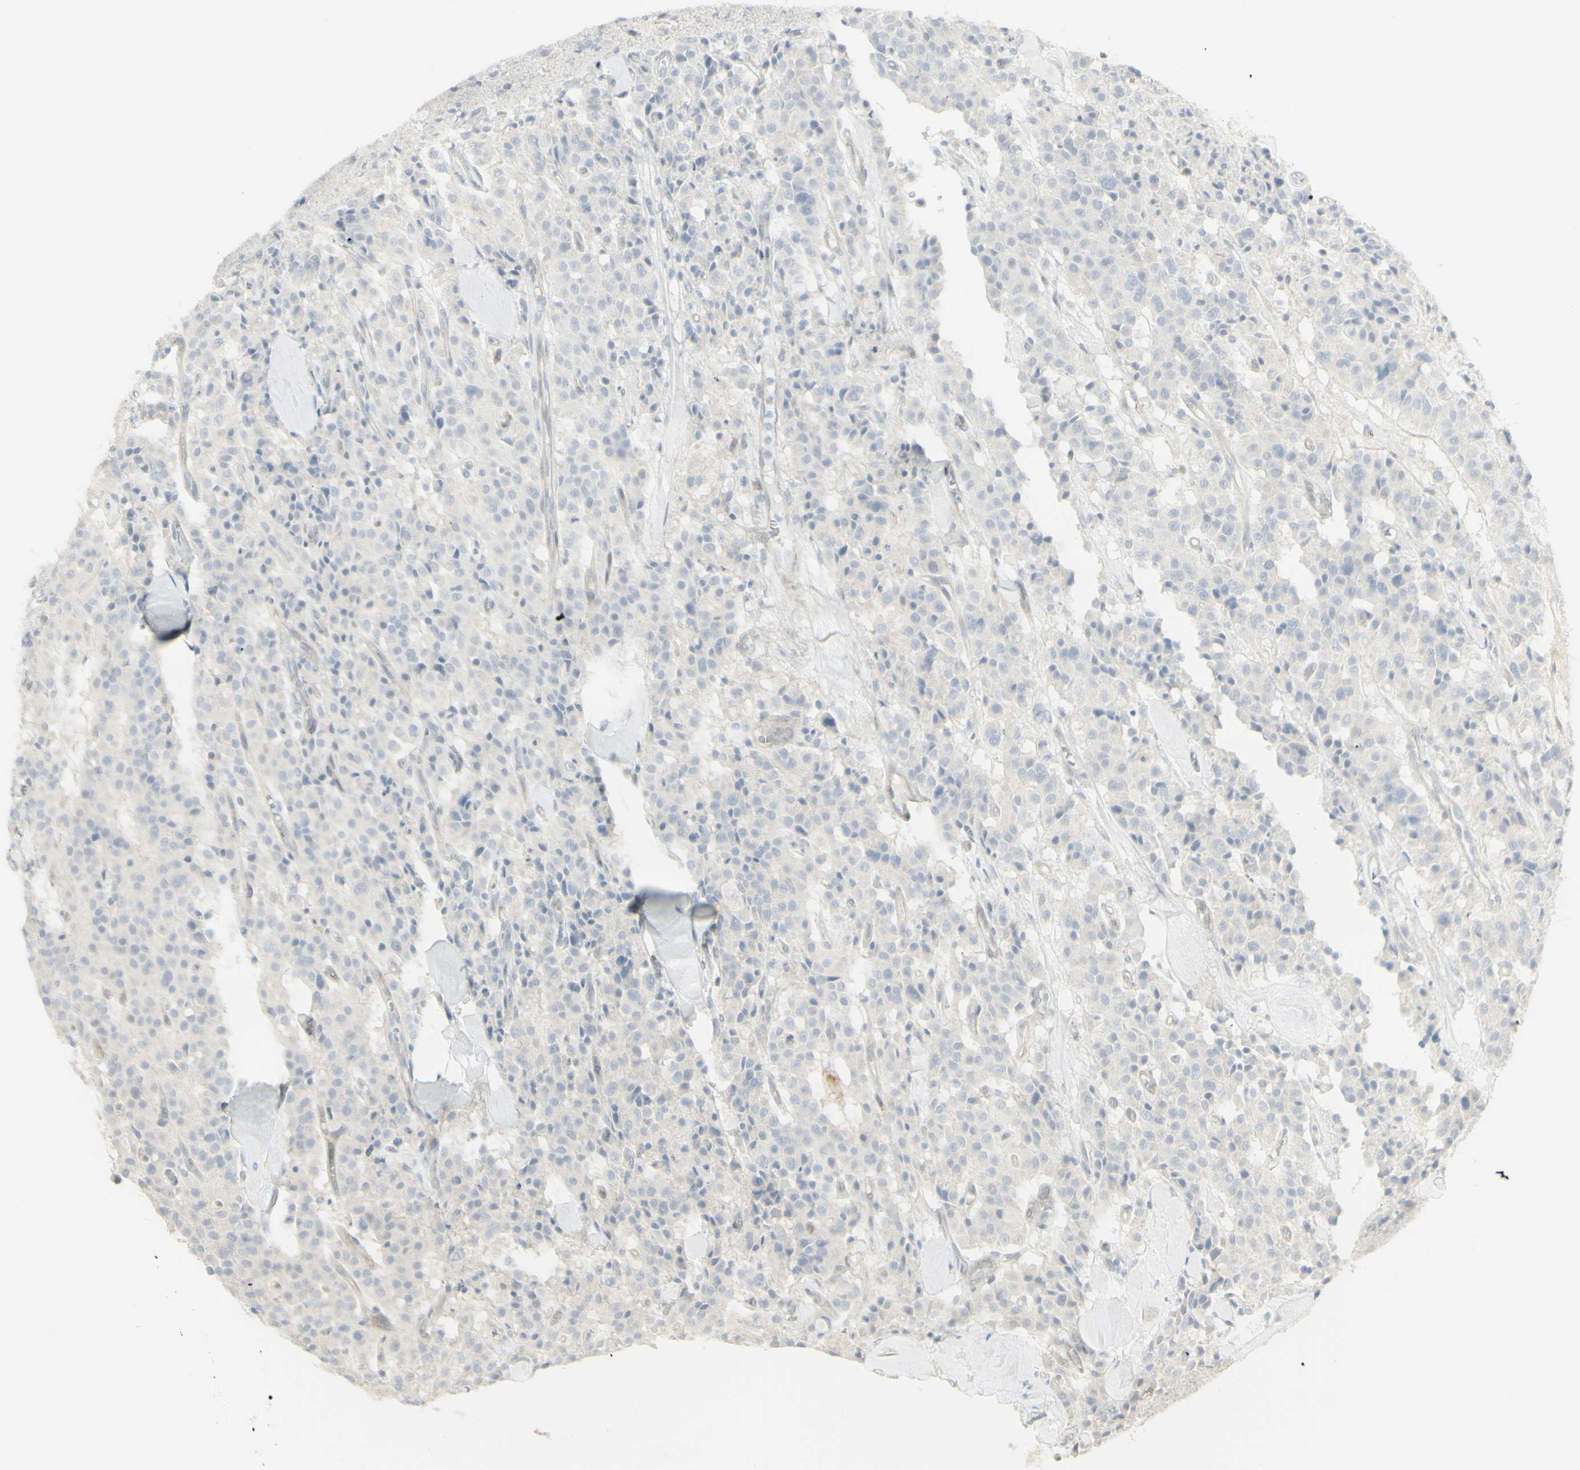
{"staining": {"intensity": "negative", "quantity": "none", "location": "none"}, "tissue": "carcinoid", "cell_type": "Tumor cells", "image_type": "cancer", "snomed": [{"axis": "morphology", "description": "Carcinoid, malignant, NOS"}, {"axis": "topography", "description": "Lung"}], "caption": "Protein analysis of carcinoid (malignant) demonstrates no significant staining in tumor cells.", "gene": "NDST4", "patient": {"sex": "male", "age": 30}}